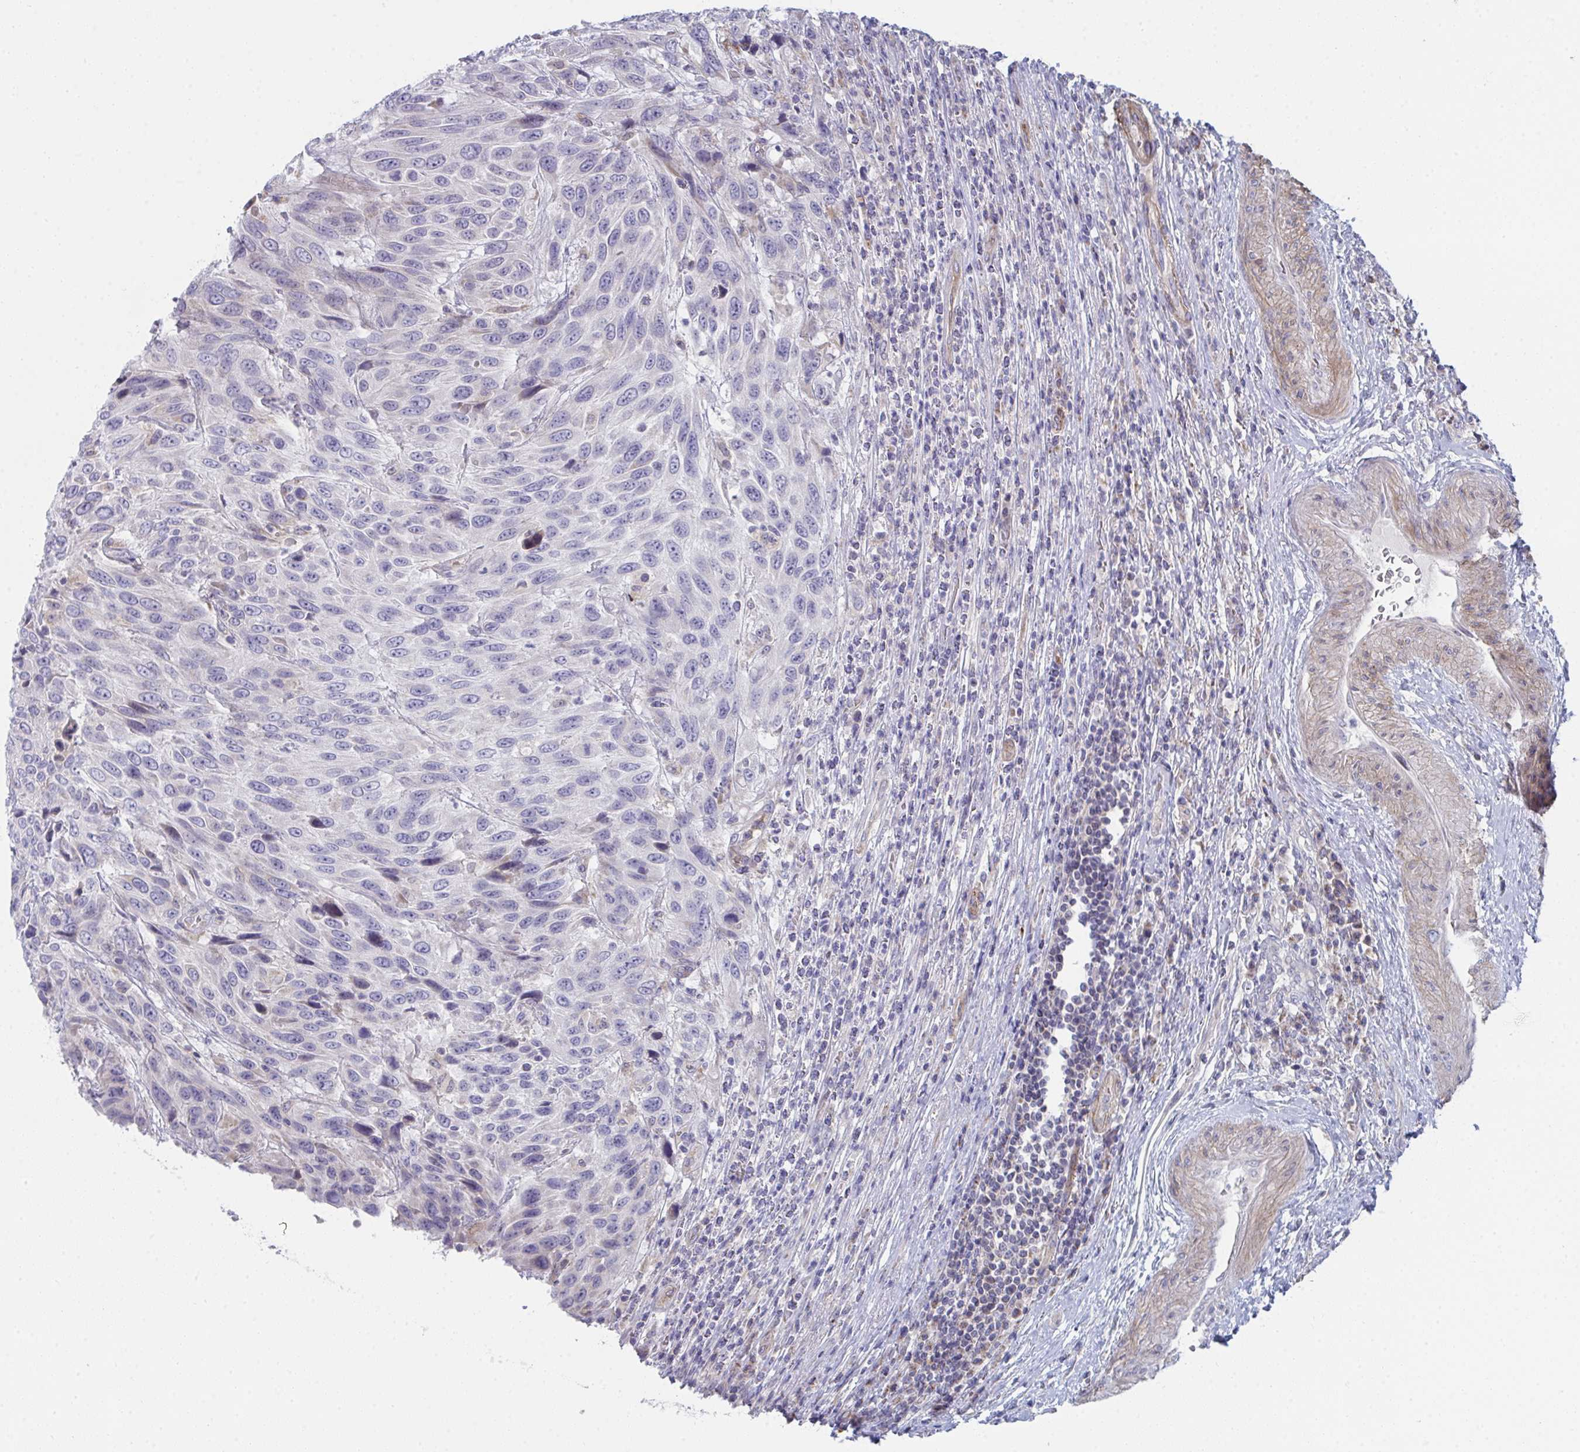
{"staining": {"intensity": "negative", "quantity": "none", "location": "none"}, "tissue": "urothelial cancer", "cell_type": "Tumor cells", "image_type": "cancer", "snomed": [{"axis": "morphology", "description": "Urothelial carcinoma, High grade"}, {"axis": "topography", "description": "Urinary bladder"}], "caption": "An IHC histopathology image of high-grade urothelial carcinoma is shown. There is no staining in tumor cells of high-grade urothelial carcinoma.", "gene": "VWDE", "patient": {"sex": "female", "age": 70}}